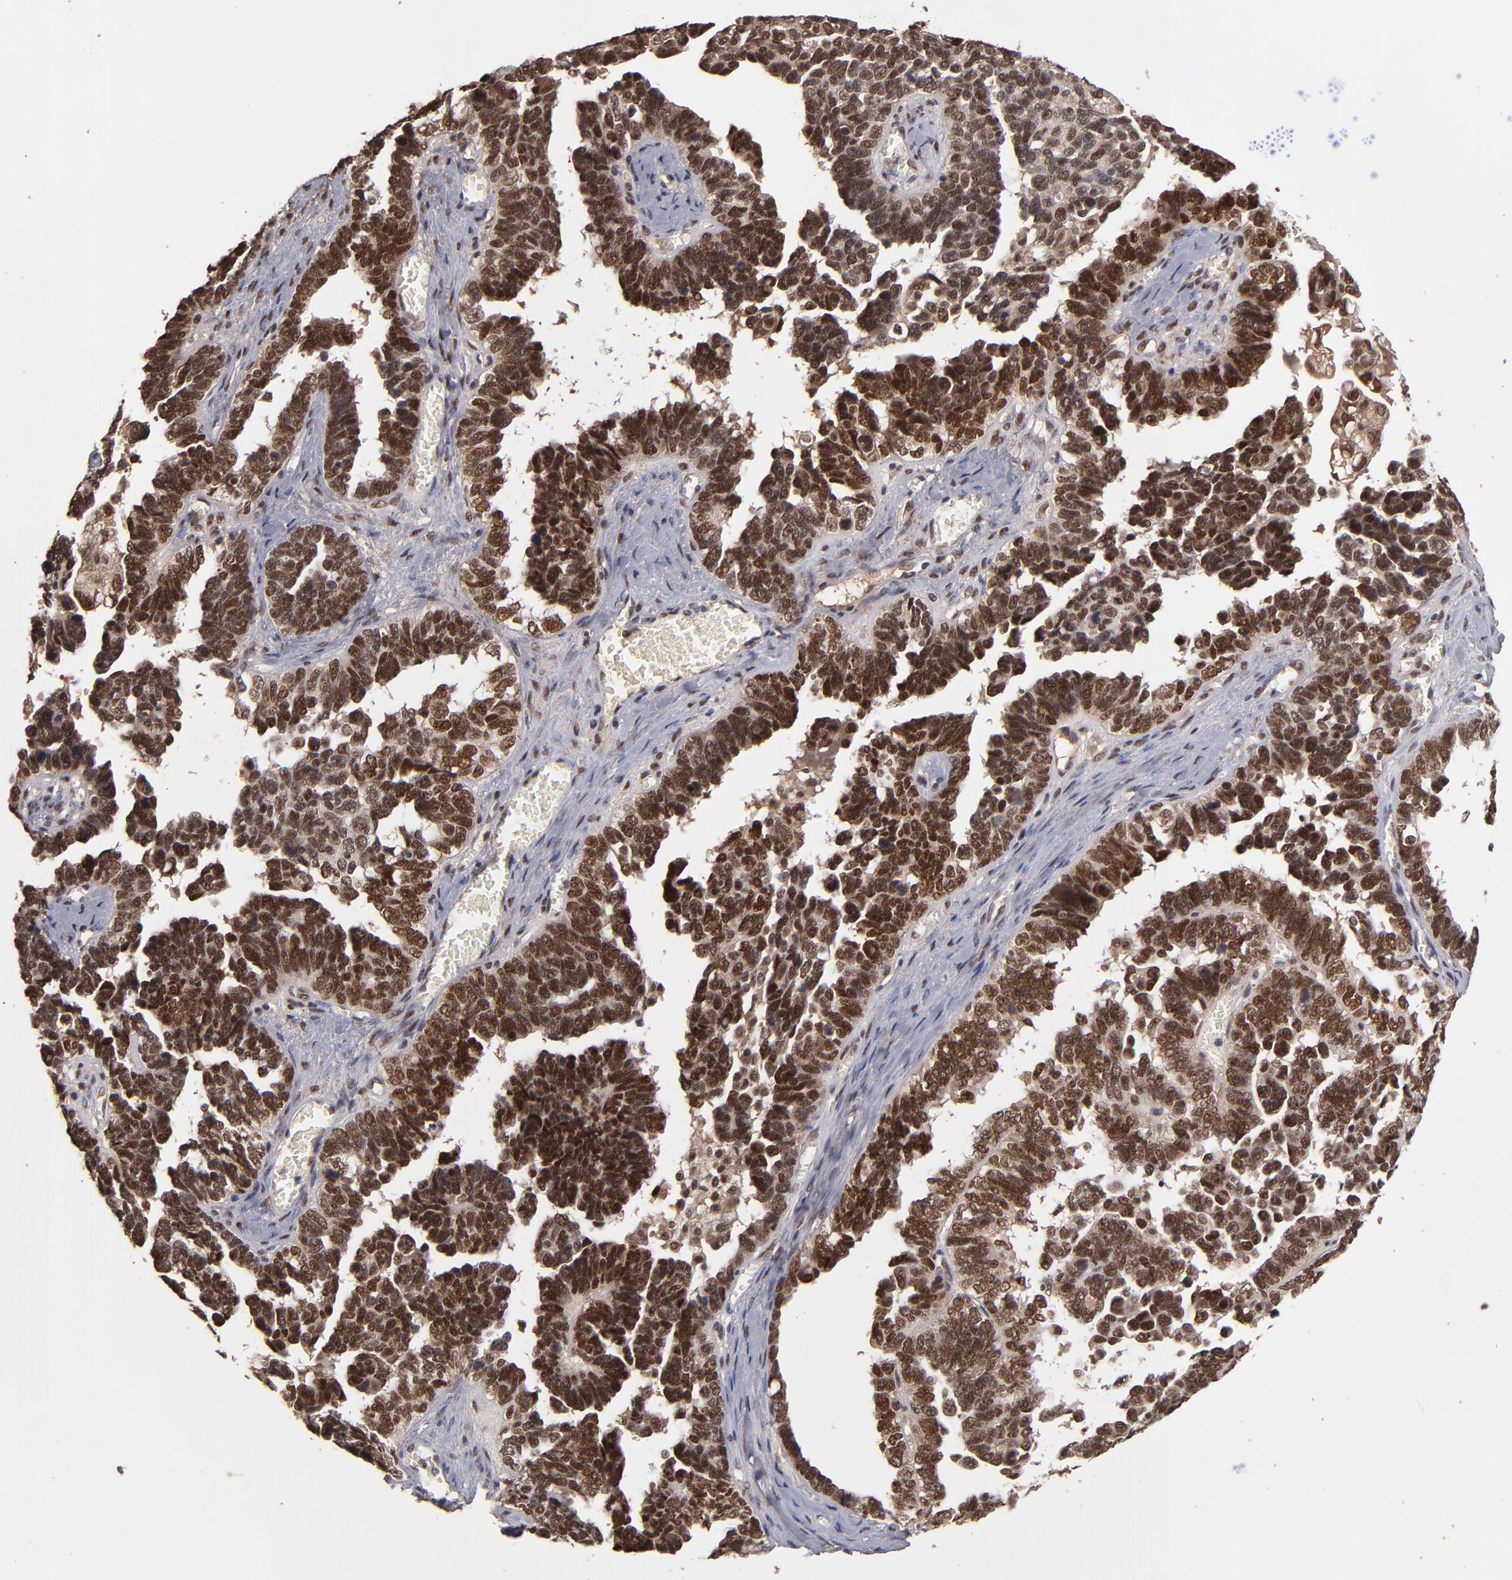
{"staining": {"intensity": "strong", "quantity": ">75%", "location": "nuclear"}, "tissue": "ovarian cancer", "cell_type": "Tumor cells", "image_type": "cancer", "snomed": [{"axis": "morphology", "description": "Cystadenocarcinoma, serous, NOS"}, {"axis": "topography", "description": "Ovary"}], "caption": "Human serous cystadenocarcinoma (ovarian) stained for a protein (brown) reveals strong nuclear positive staining in approximately >75% of tumor cells.", "gene": "EAPP", "patient": {"sex": "female", "age": 69}}